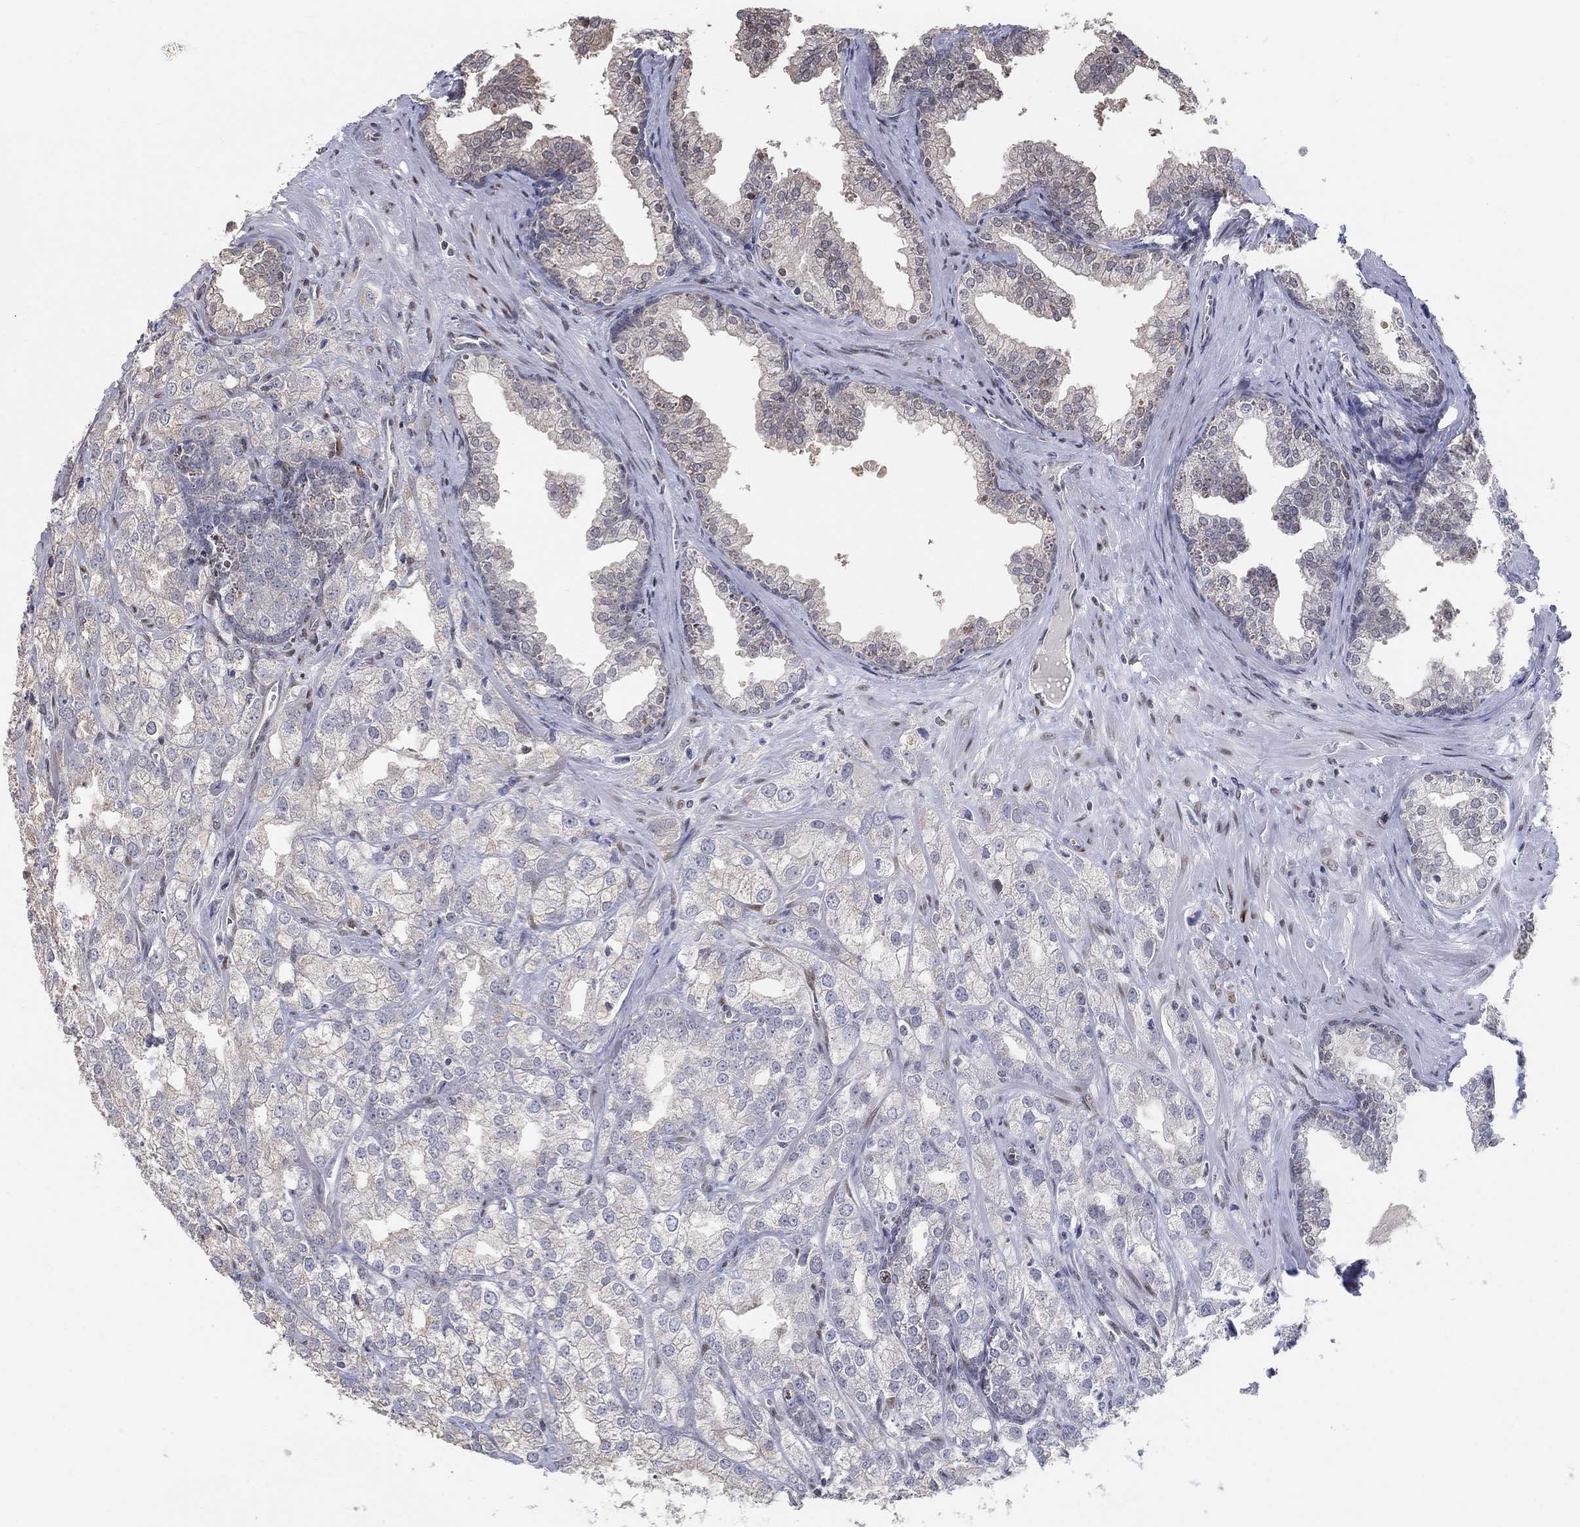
{"staining": {"intensity": "negative", "quantity": "none", "location": "none"}, "tissue": "prostate cancer", "cell_type": "Tumor cells", "image_type": "cancer", "snomed": [{"axis": "morphology", "description": "Adenocarcinoma, NOS"}, {"axis": "topography", "description": "Prostate"}], "caption": "DAB immunohistochemical staining of prostate cancer demonstrates no significant expression in tumor cells. The staining was performed using DAB (3,3'-diaminobenzidine) to visualize the protein expression in brown, while the nuclei were stained in blue with hematoxylin (Magnification: 20x).", "gene": "CENPE", "patient": {"sex": "male", "age": 70}}